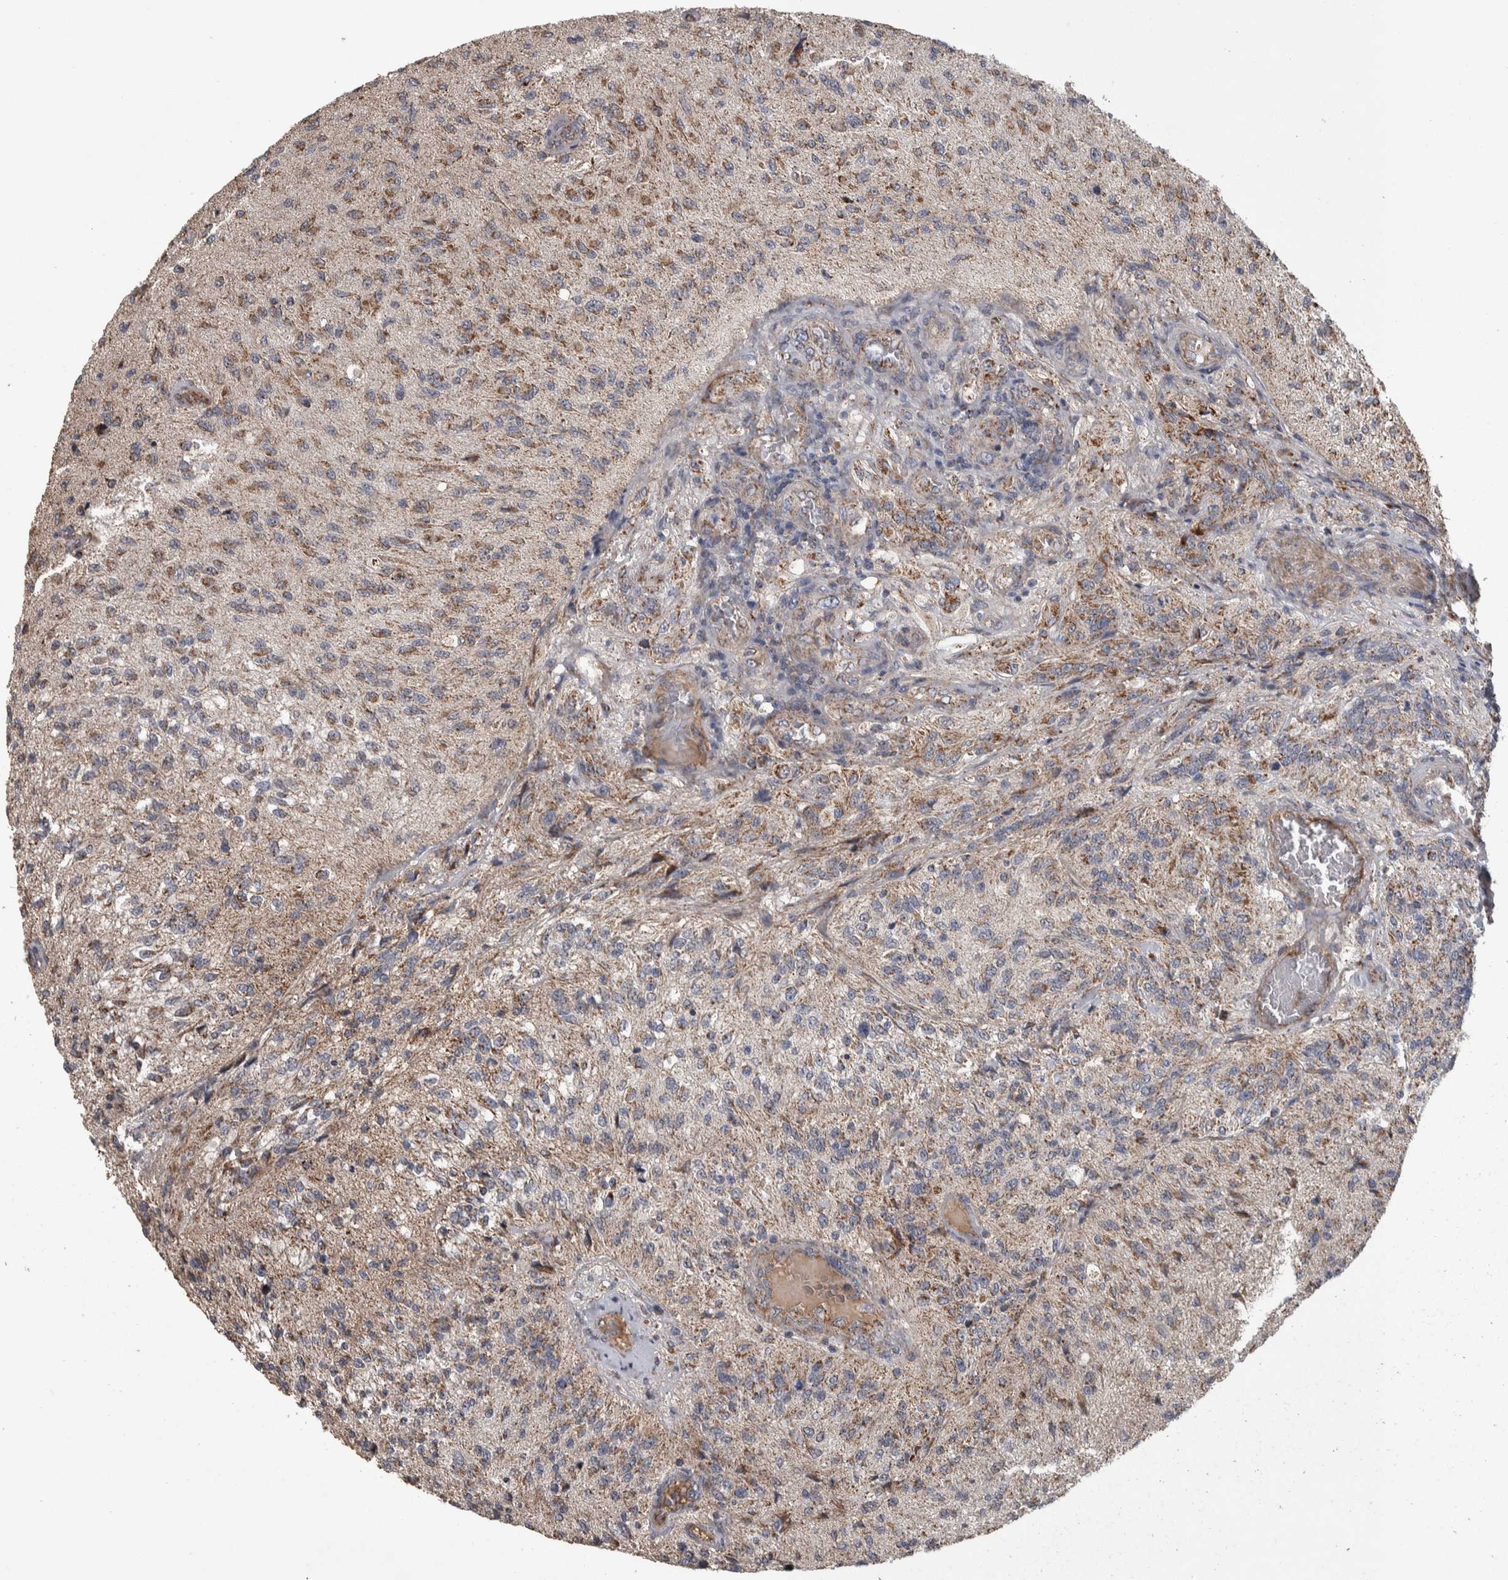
{"staining": {"intensity": "weak", "quantity": ">75%", "location": "cytoplasmic/membranous"}, "tissue": "glioma", "cell_type": "Tumor cells", "image_type": "cancer", "snomed": [{"axis": "morphology", "description": "Normal tissue, NOS"}, {"axis": "morphology", "description": "Glioma, malignant, High grade"}, {"axis": "topography", "description": "Cerebral cortex"}], "caption": "Immunohistochemical staining of glioma exhibits weak cytoplasmic/membranous protein positivity in approximately >75% of tumor cells. (IHC, brightfield microscopy, high magnification).", "gene": "SCO1", "patient": {"sex": "male", "age": 77}}